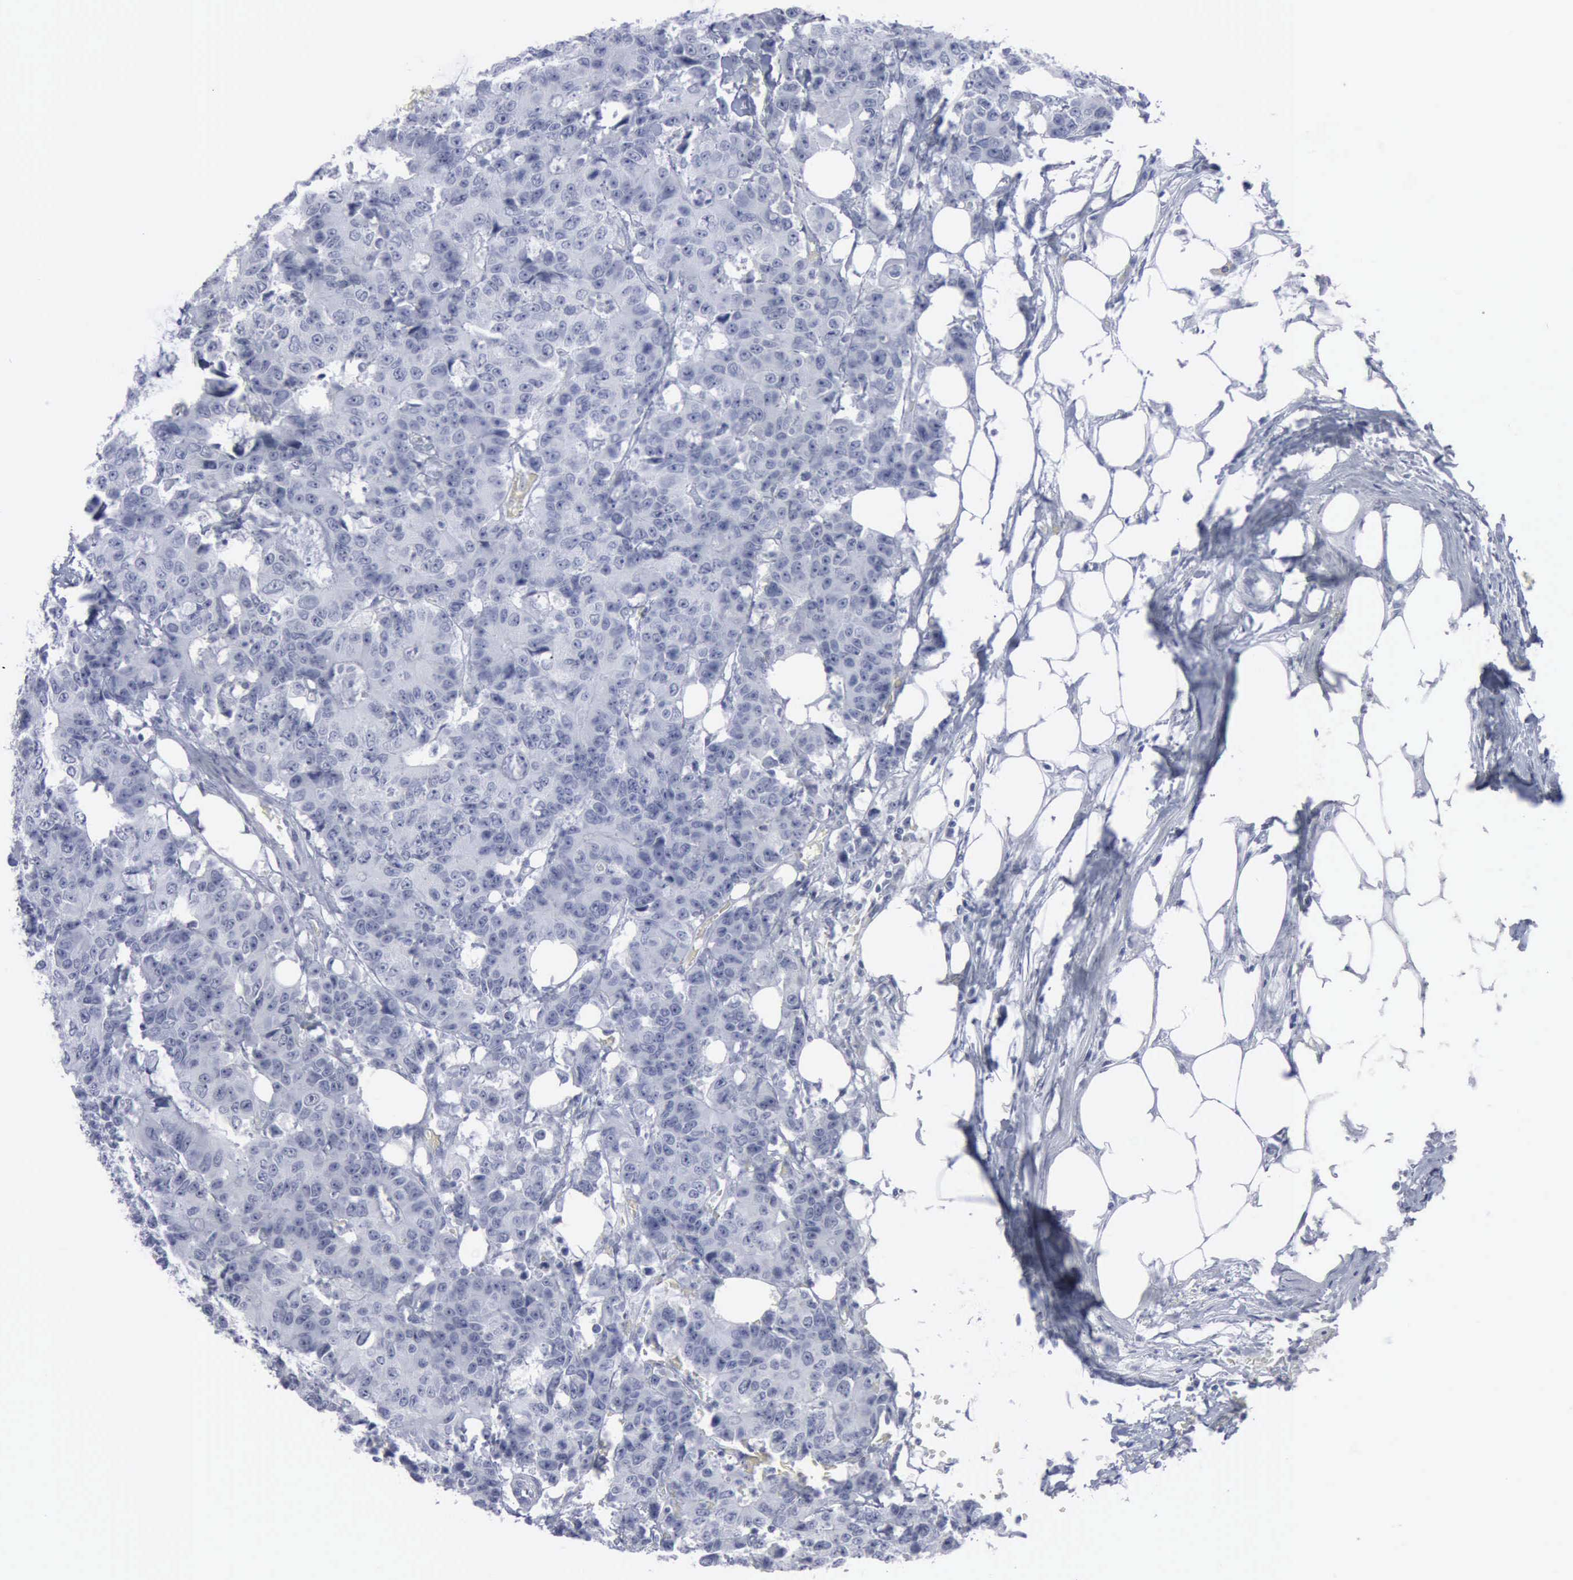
{"staining": {"intensity": "negative", "quantity": "none", "location": "none"}, "tissue": "colorectal cancer", "cell_type": "Tumor cells", "image_type": "cancer", "snomed": [{"axis": "morphology", "description": "Adenocarcinoma, NOS"}, {"axis": "topography", "description": "Colon"}], "caption": "This is an immunohistochemistry (IHC) image of adenocarcinoma (colorectal). There is no expression in tumor cells.", "gene": "VCAM1", "patient": {"sex": "female", "age": 86}}